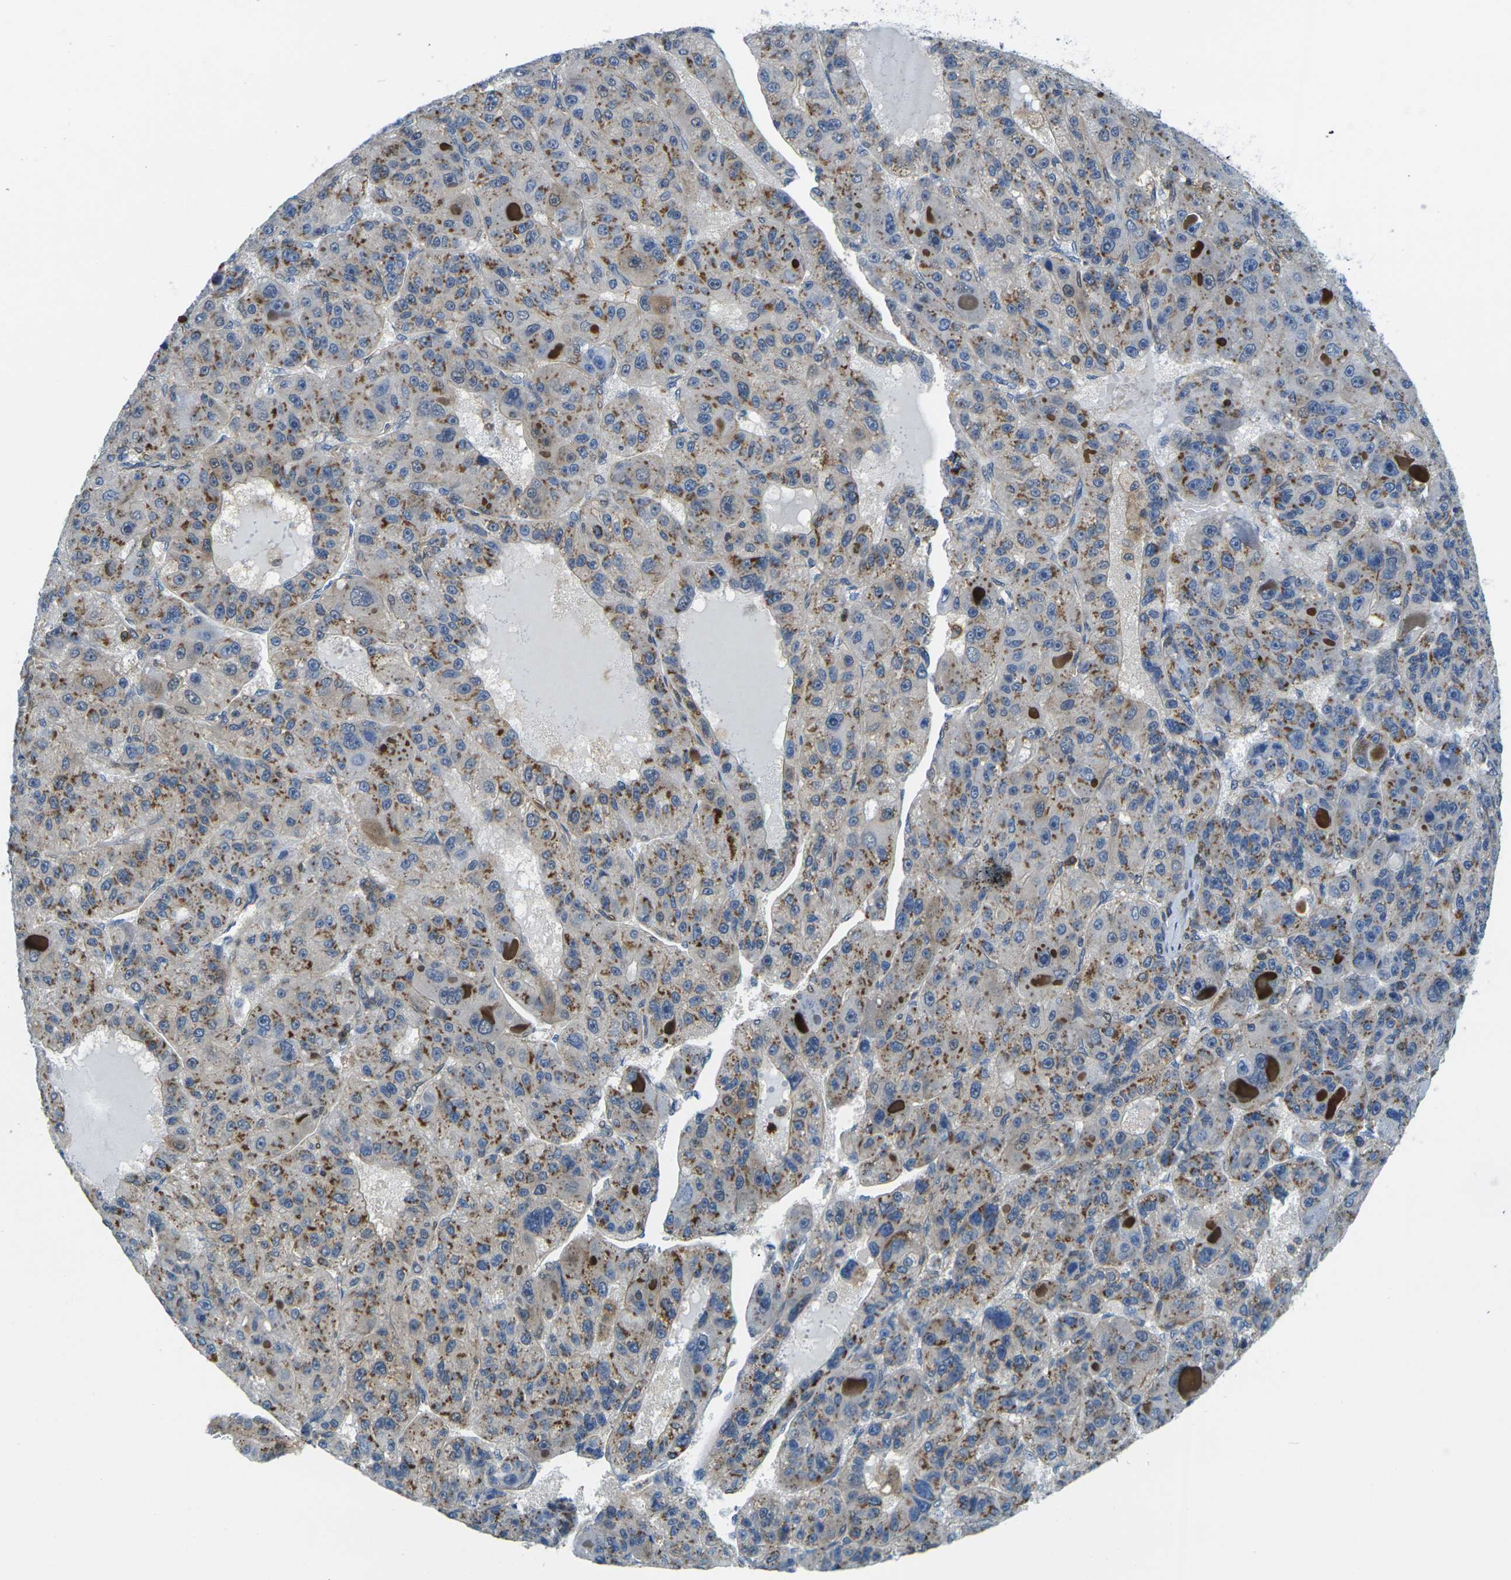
{"staining": {"intensity": "moderate", "quantity": ">75%", "location": "cytoplasmic/membranous"}, "tissue": "liver cancer", "cell_type": "Tumor cells", "image_type": "cancer", "snomed": [{"axis": "morphology", "description": "Carcinoma, Hepatocellular, NOS"}, {"axis": "topography", "description": "Liver"}], "caption": "About >75% of tumor cells in human liver cancer (hepatocellular carcinoma) reveal moderate cytoplasmic/membranous protein expression as visualized by brown immunohistochemical staining.", "gene": "LASP1", "patient": {"sex": "male", "age": 76}}